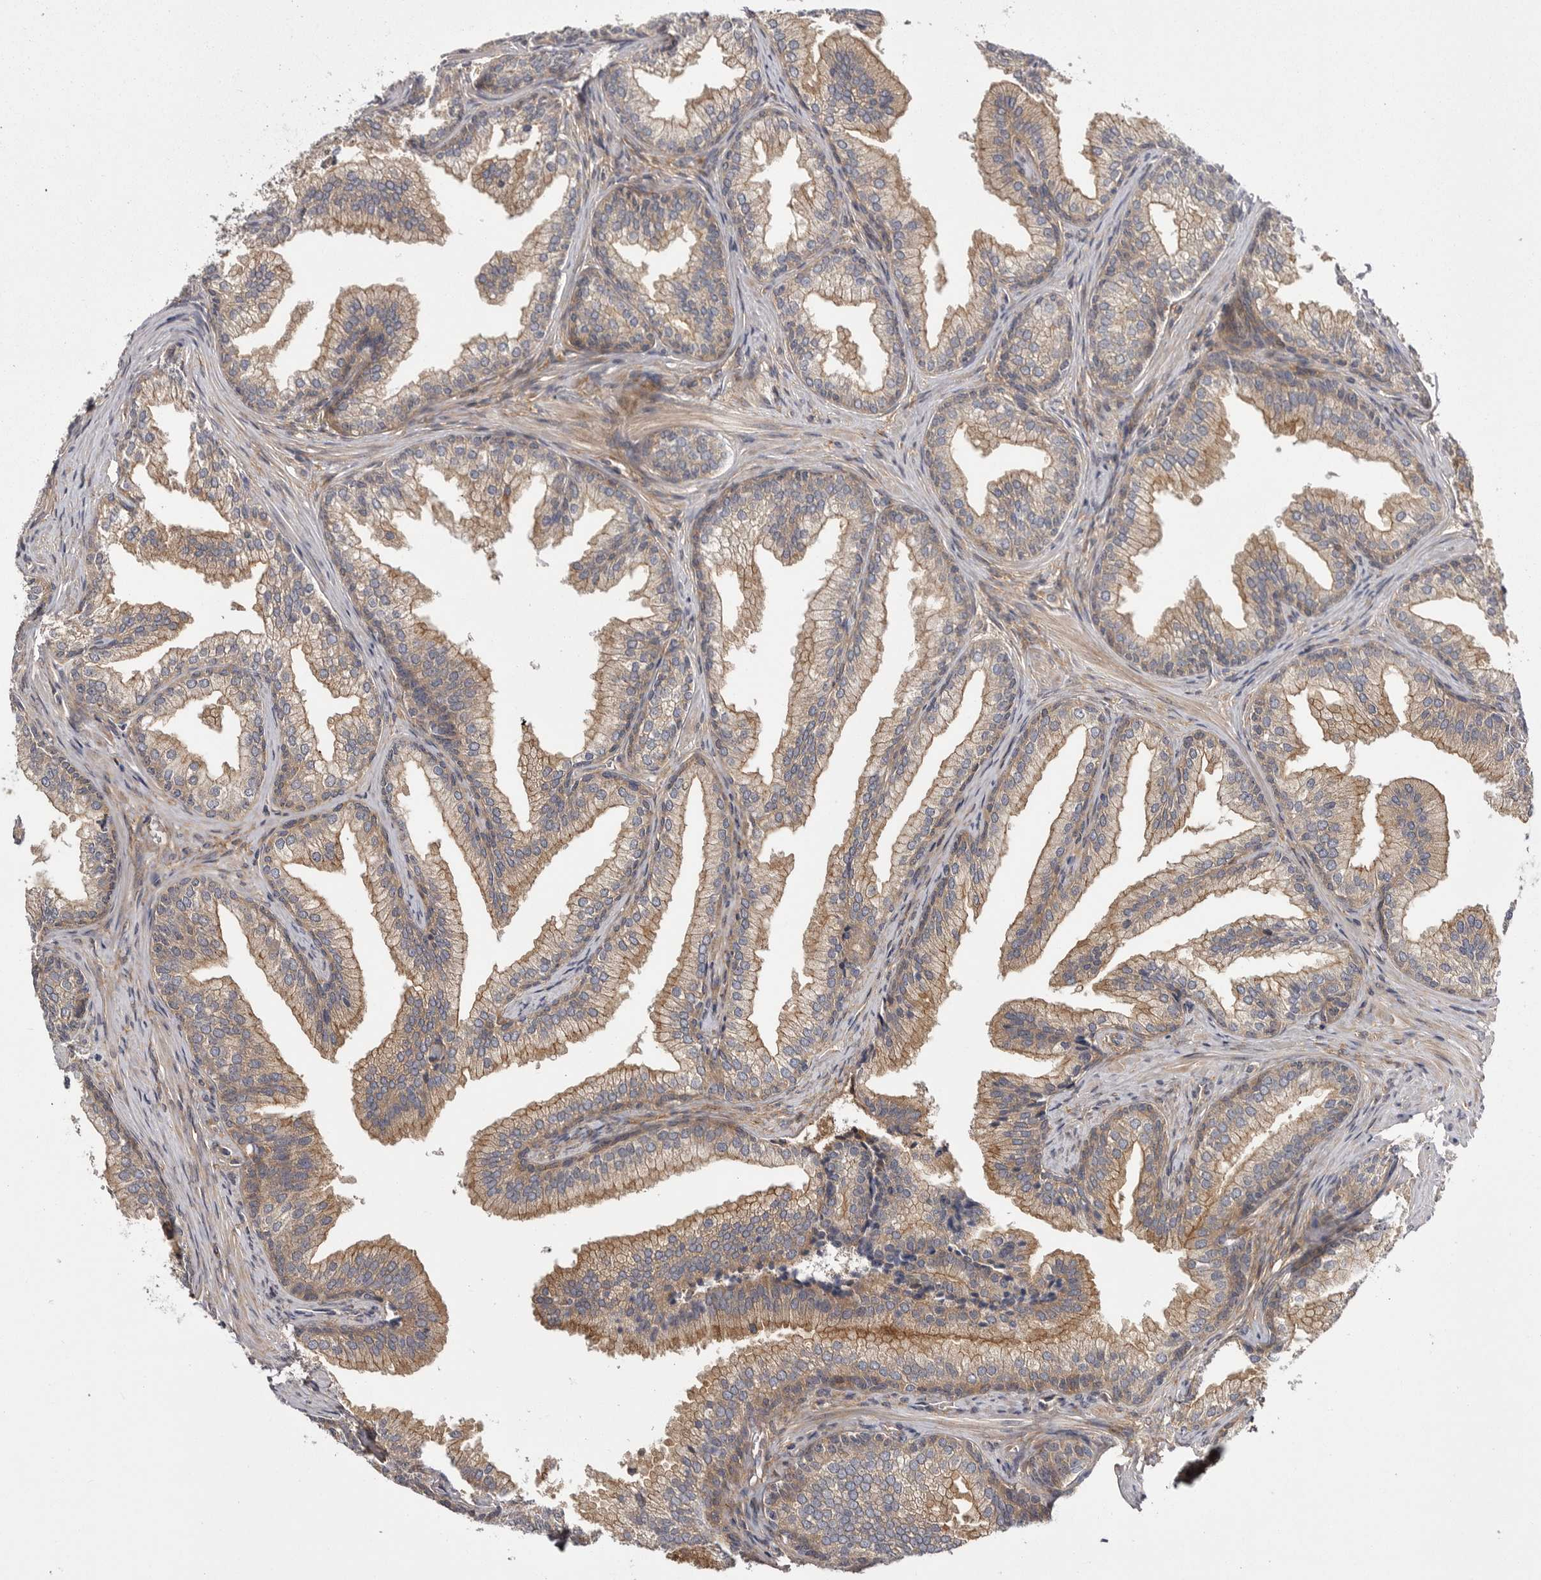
{"staining": {"intensity": "weak", "quantity": ">75%", "location": "cytoplasmic/membranous"}, "tissue": "prostate", "cell_type": "Glandular cells", "image_type": "normal", "snomed": [{"axis": "morphology", "description": "Normal tissue, NOS"}, {"axis": "topography", "description": "Prostate"}], "caption": "High-power microscopy captured an immunohistochemistry (IHC) photomicrograph of unremarkable prostate, revealing weak cytoplasmic/membranous expression in about >75% of glandular cells.", "gene": "OSBPL9", "patient": {"sex": "male", "age": 76}}